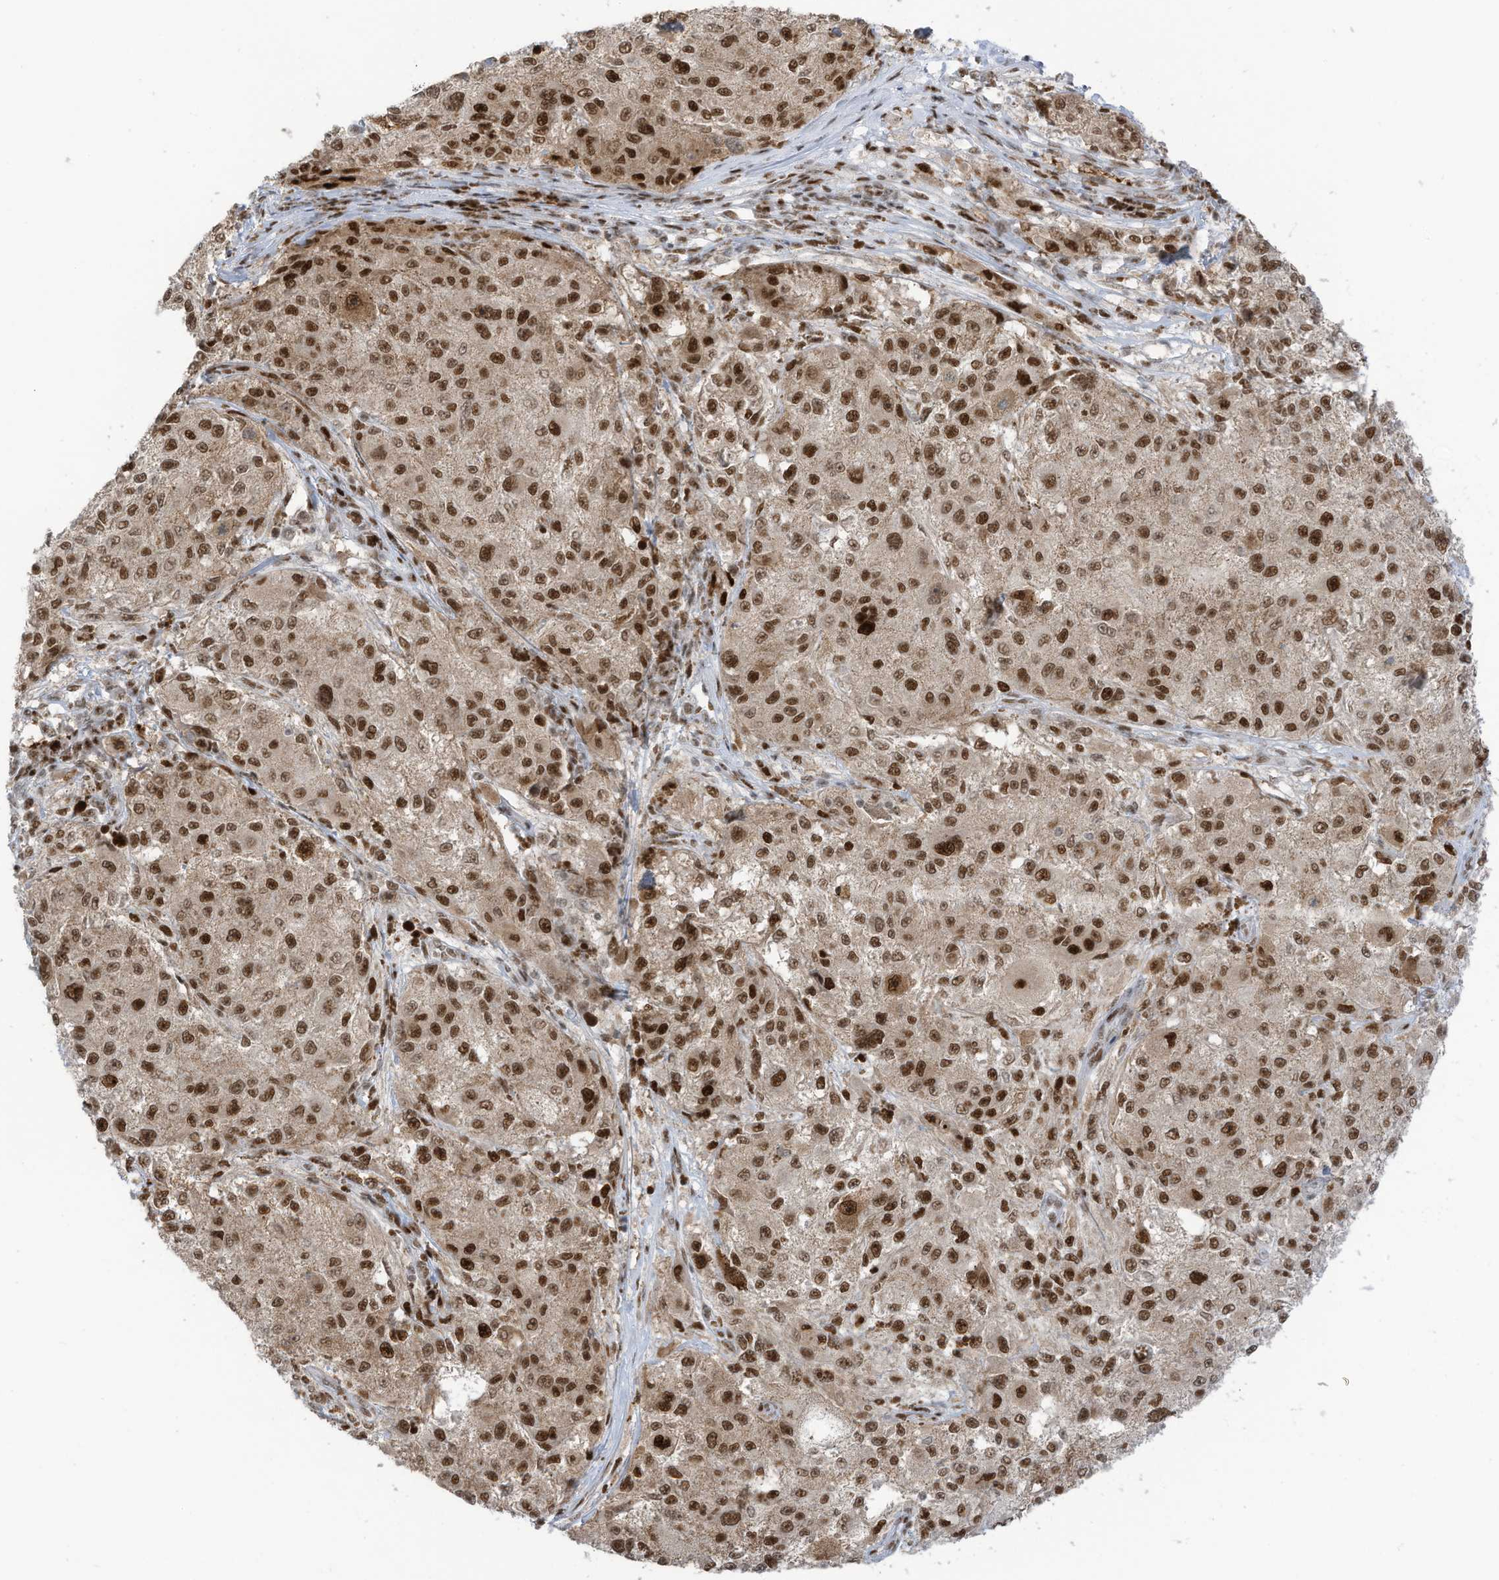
{"staining": {"intensity": "moderate", "quantity": ">75%", "location": "nuclear"}, "tissue": "melanoma", "cell_type": "Tumor cells", "image_type": "cancer", "snomed": [{"axis": "morphology", "description": "Necrosis, NOS"}, {"axis": "morphology", "description": "Malignant melanoma, NOS"}, {"axis": "topography", "description": "Skin"}], "caption": "The micrograph displays immunohistochemical staining of malignant melanoma. There is moderate nuclear expression is identified in about >75% of tumor cells.", "gene": "ZCWPW2", "patient": {"sex": "female", "age": 87}}